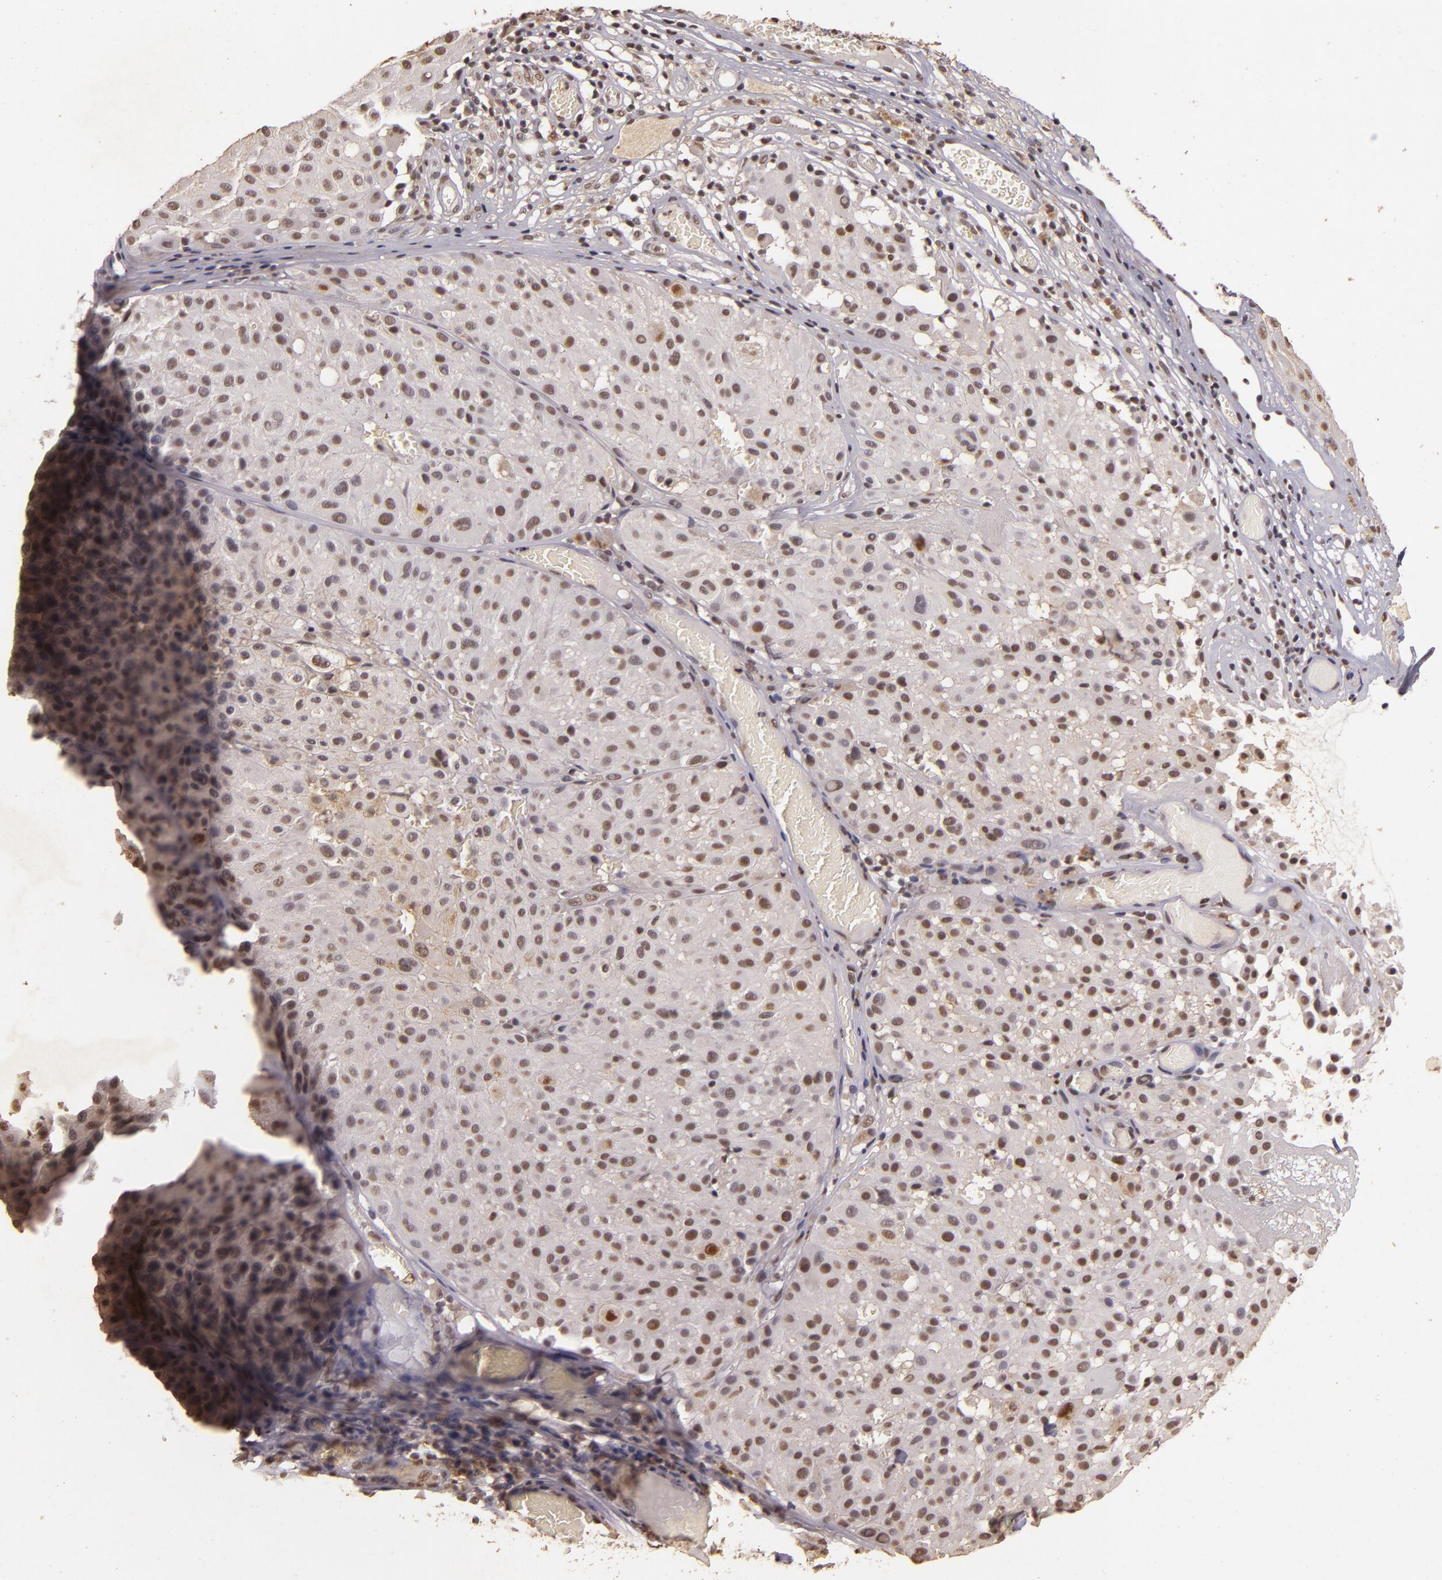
{"staining": {"intensity": "weak", "quantity": "25%-75%", "location": "nuclear"}, "tissue": "melanoma", "cell_type": "Tumor cells", "image_type": "cancer", "snomed": [{"axis": "morphology", "description": "Malignant melanoma, NOS"}, {"axis": "topography", "description": "Skin"}], "caption": "Immunohistochemistry image of neoplastic tissue: melanoma stained using IHC displays low levels of weak protein expression localized specifically in the nuclear of tumor cells, appearing as a nuclear brown color.", "gene": "CBX3", "patient": {"sex": "male", "age": 36}}